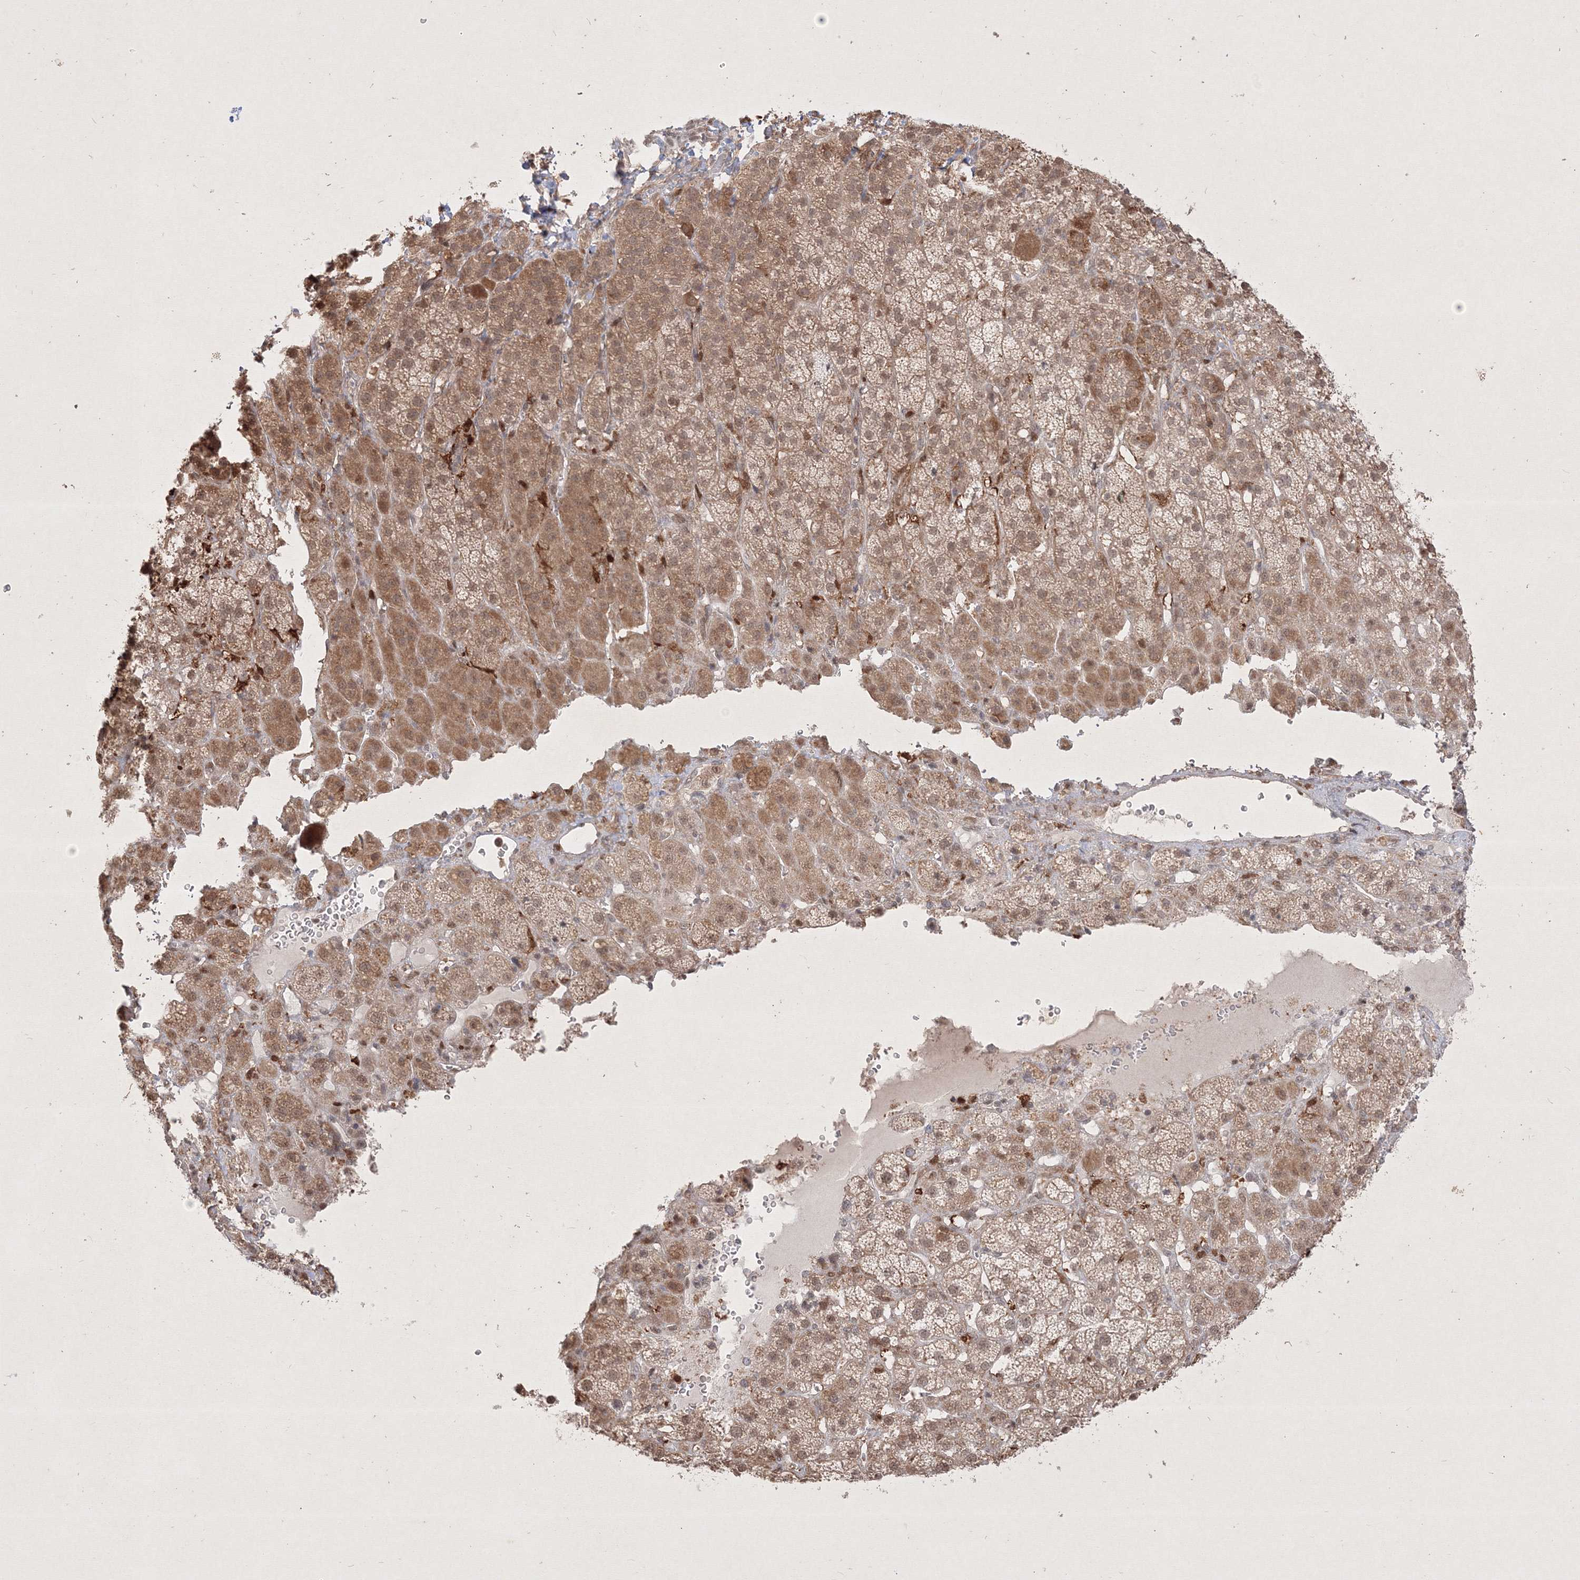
{"staining": {"intensity": "moderate", "quantity": ">75%", "location": "cytoplasmic/membranous,nuclear"}, "tissue": "adrenal gland", "cell_type": "Glandular cells", "image_type": "normal", "snomed": [{"axis": "morphology", "description": "Normal tissue, NOS"}, {"axis": "topography", "description": "Adrenal gland"}], "caption": "The micrograph reveals immunohistochemical staining of benign adrenal gland. There is moderate cytoplasmic/membranous,nuclear positivity is seen in about >75% of glandular cells. (Stains: DAB in brown, nuclei in blue, Microscopy: brightfield microscopy at high magnification).", "gene": "TAB1", "patient": {"sex": "female", "age": 57}}